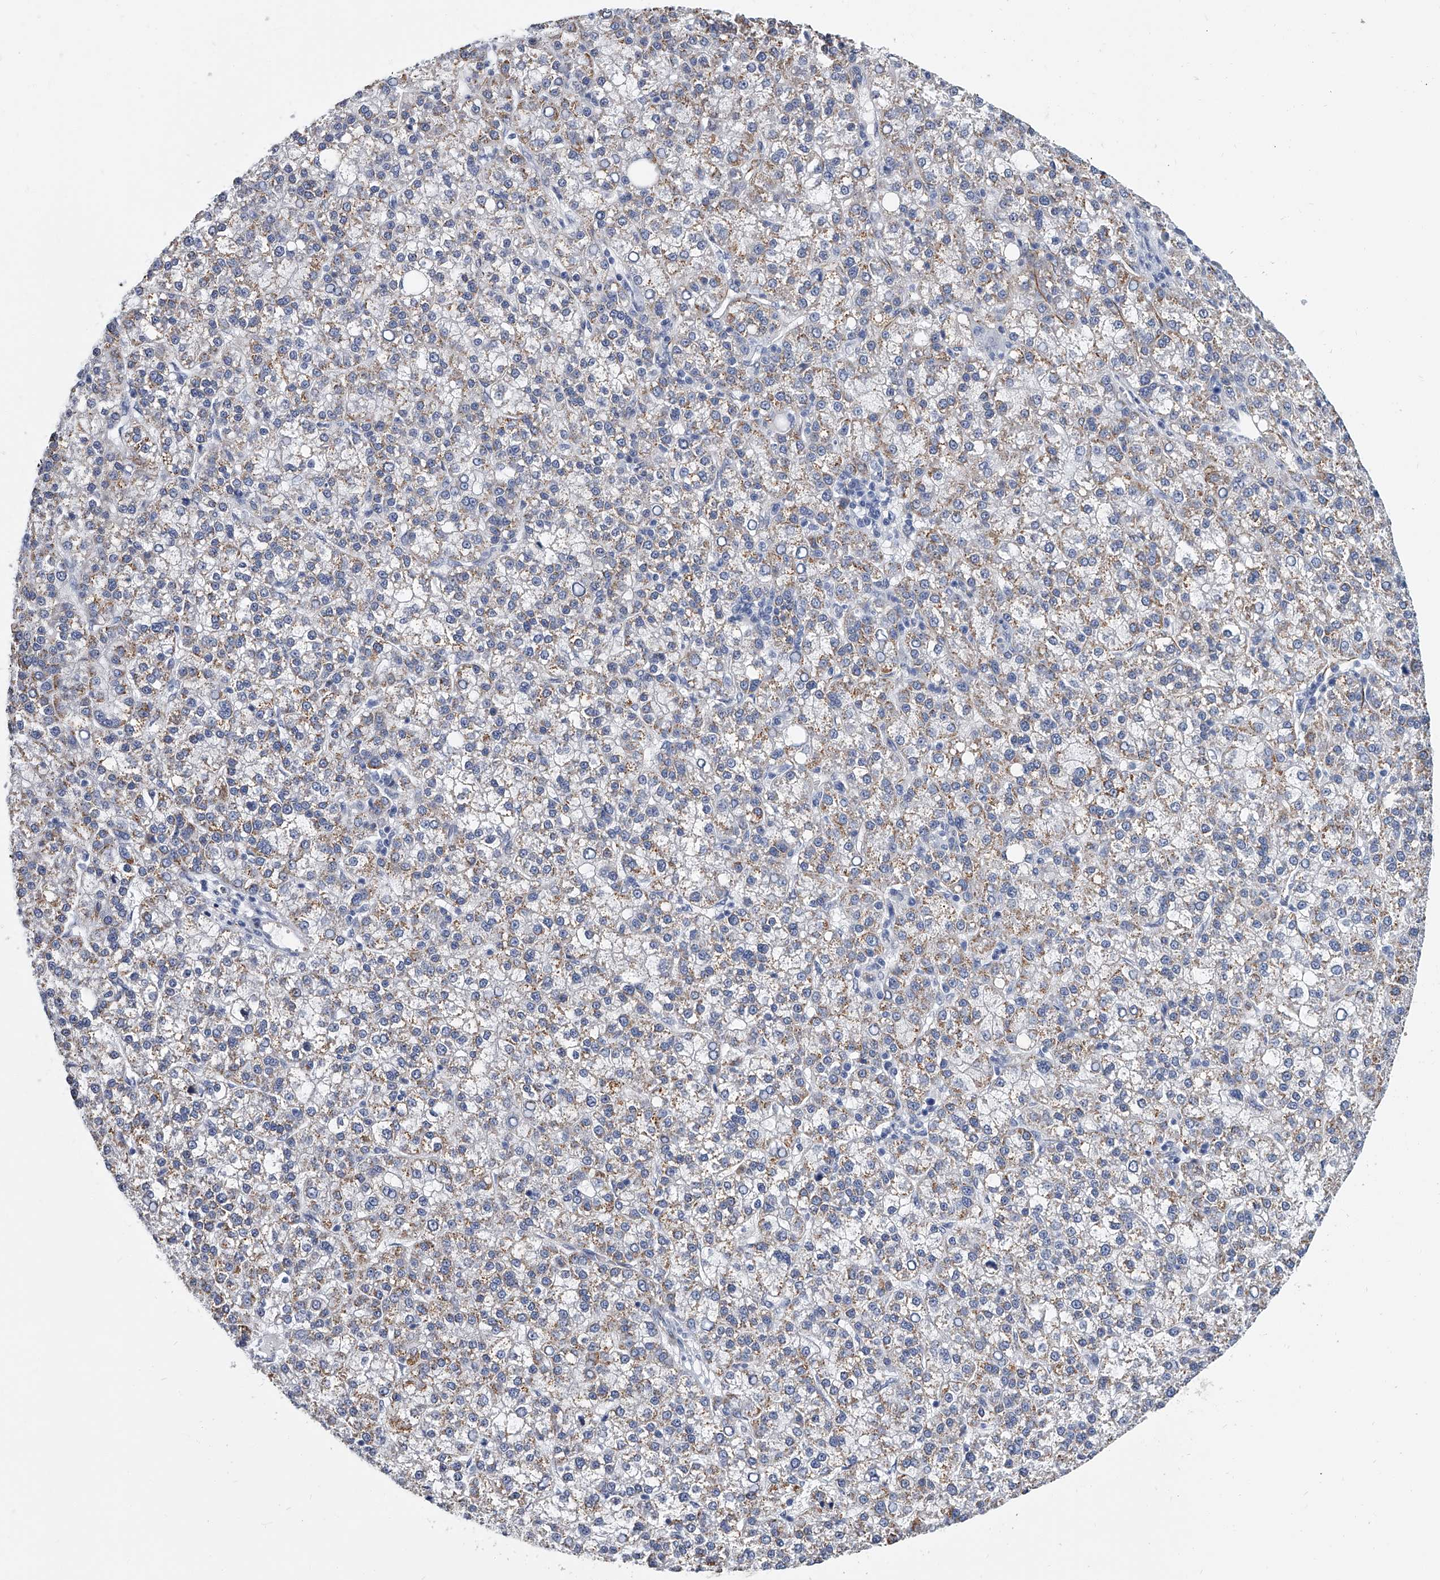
{"staining": {"intensity": "weak", "quantity": ">75%", "location": "cytoplasmic/membranous"}, "tissue": "liver cancer", "cell_type": "Tumor cells", "image_type": "cancer", "snomed": [{"axis": "morphology", "description": "Carcinoma, Hepatocellular, NOS"}, {"axis": "topography", "description": "Liver"}], "caption": "DAB immunohistochemical staining of human liver hepatocellular carcinoma reveals weak cytoplasmic/membranous protein positivity in approximately >75% of tumor cells. The staining is performed using DAB (3,3'-diaminobenzidine) brown chromogen to label protein expression. The nuclei are counter-stained blue using hematoxylin.", "gene": "KIRREL1", "patient": {"sex": "female", "age": 58}}